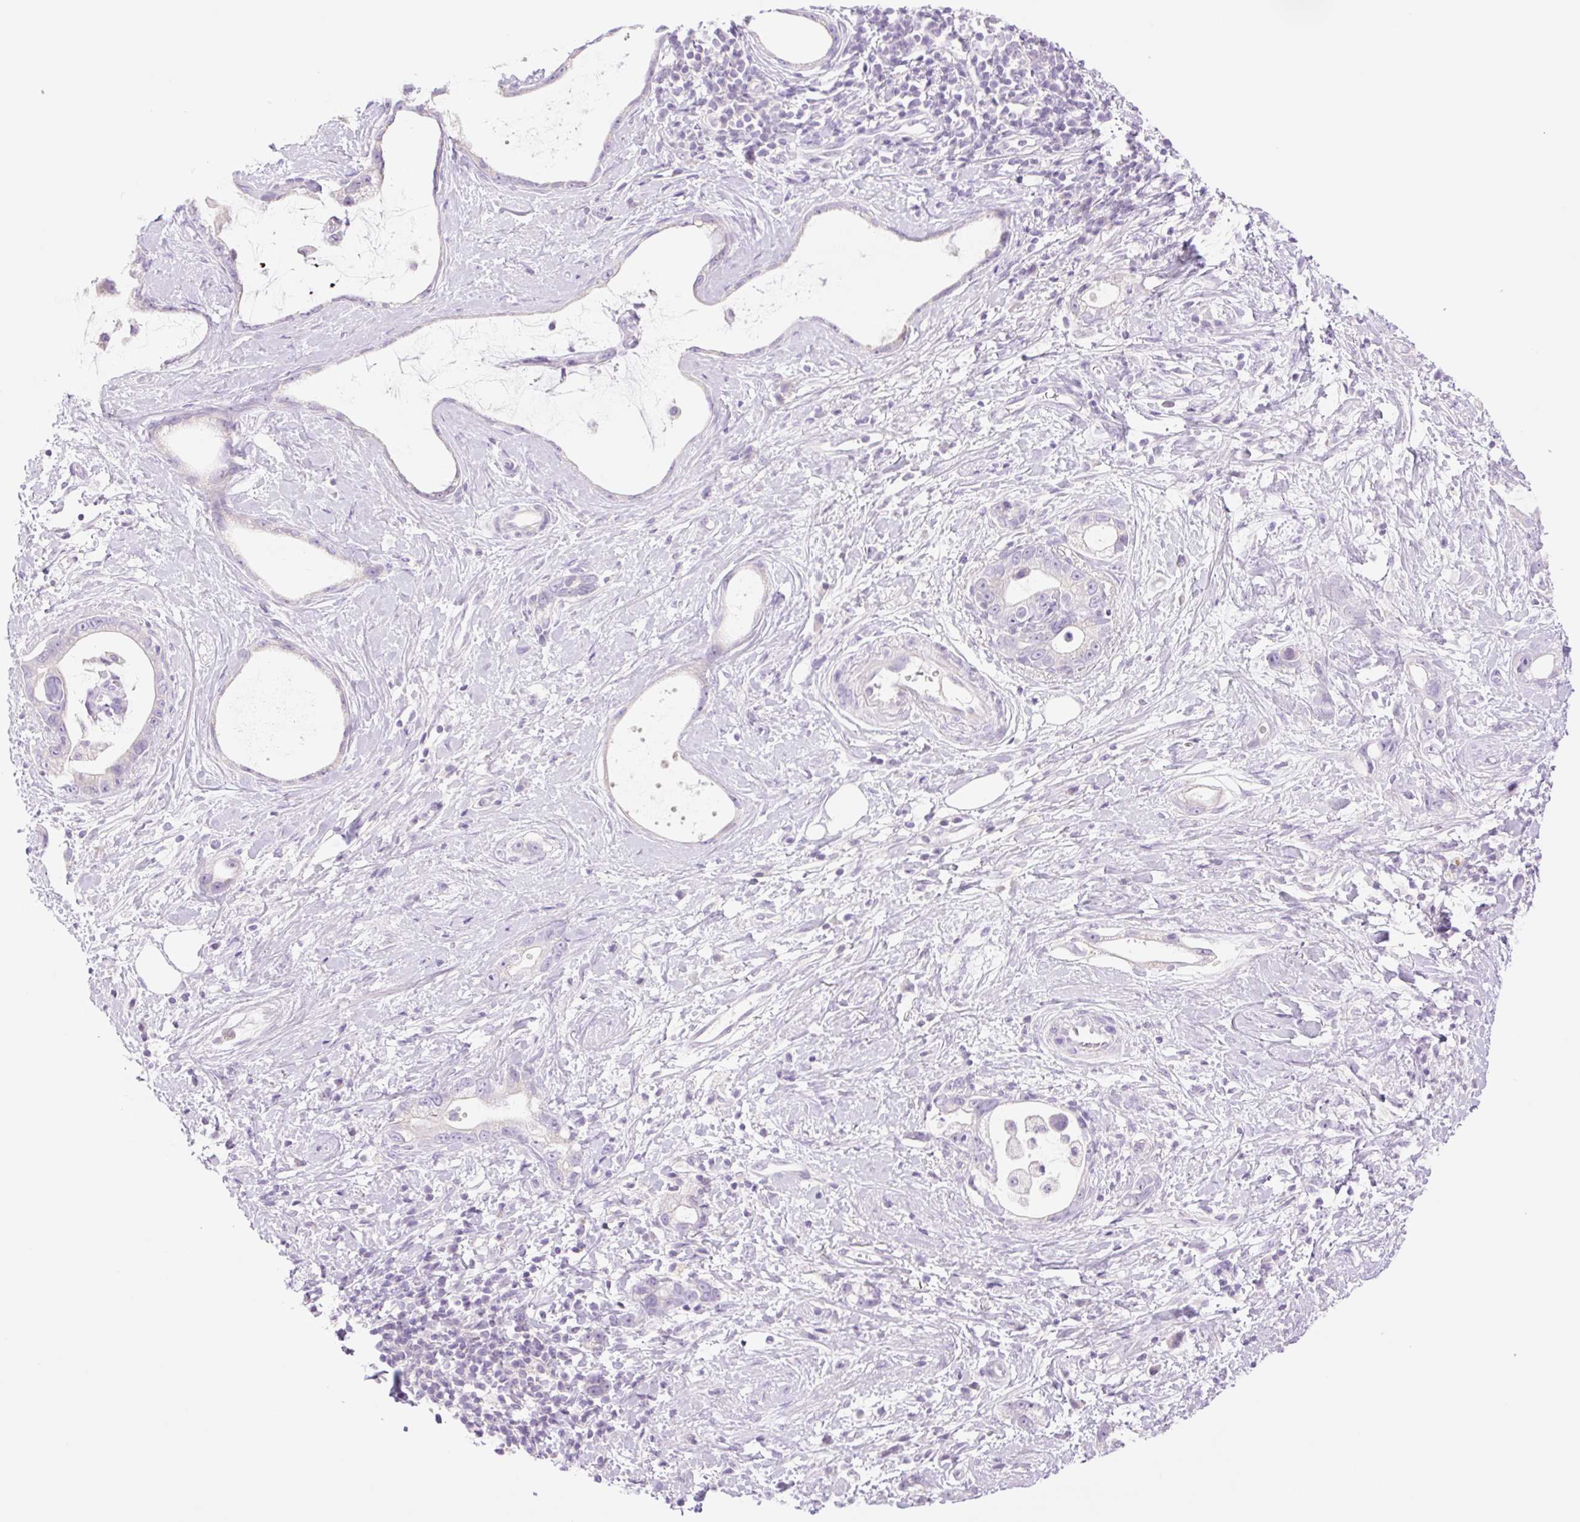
{"staining": {"intensity": "negative", "quantity": "none", "location": "none"}, "tissue": "stomach cancer", "cell_type": "Tumor cells", "image_type": "cancer", "snomed": [{"axis": "morphology", "description": "Adenocarcinoma, NOS"}, {"axis": "topography", "description": "Stomach"}], "caption": "Stomach cancer was stained to show a protein in brown. There is no significant staining in tumor cells.", "gene": "TBX15", "patient": {"sex": "male", "age": 55}}